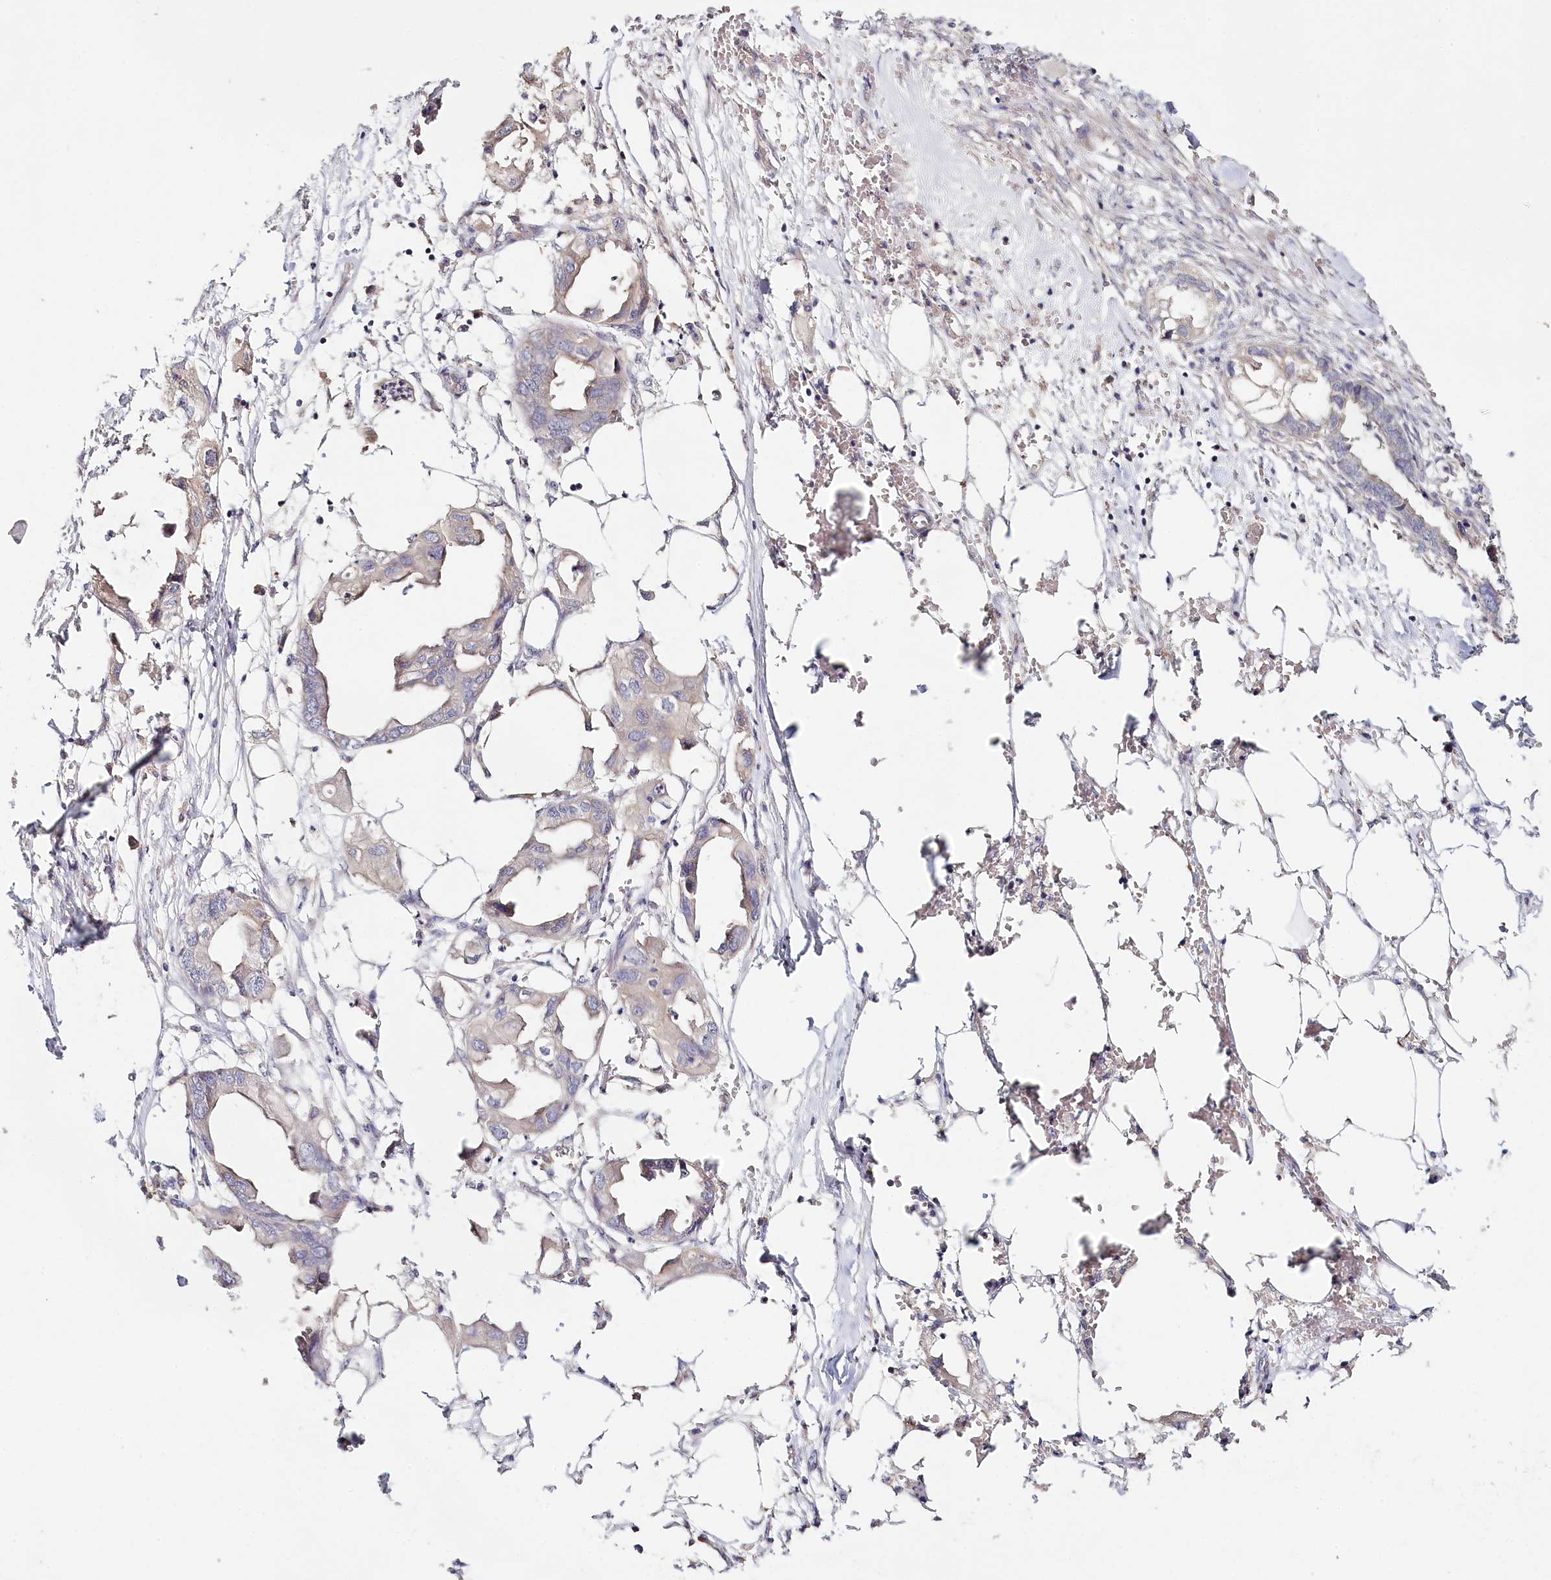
{"staining": {"intensity": "negative", "quantity": "none", "location": "none"}, "tissue": "endometrial cancer", "cell_type": "Tumor cells", "image_type": "cancer", "snomed": [{"axis": "morphology", "description": "Adenocarcinoma, NOS"}, {"axis": "morphology", "description": "Adenocarcinoma, metastatic, NOS"}, {"axis": "topography", "description": "Adipose tissue"}, {"axis": "topography", "description": "Endometrium"}], "caption": "Micrograph shows no significant protein staining in tumor cells of metastatic adenocarcinoma (endometrial).", "gene": "DAPK1", "patient": {"sex": "female", "age": 67}}